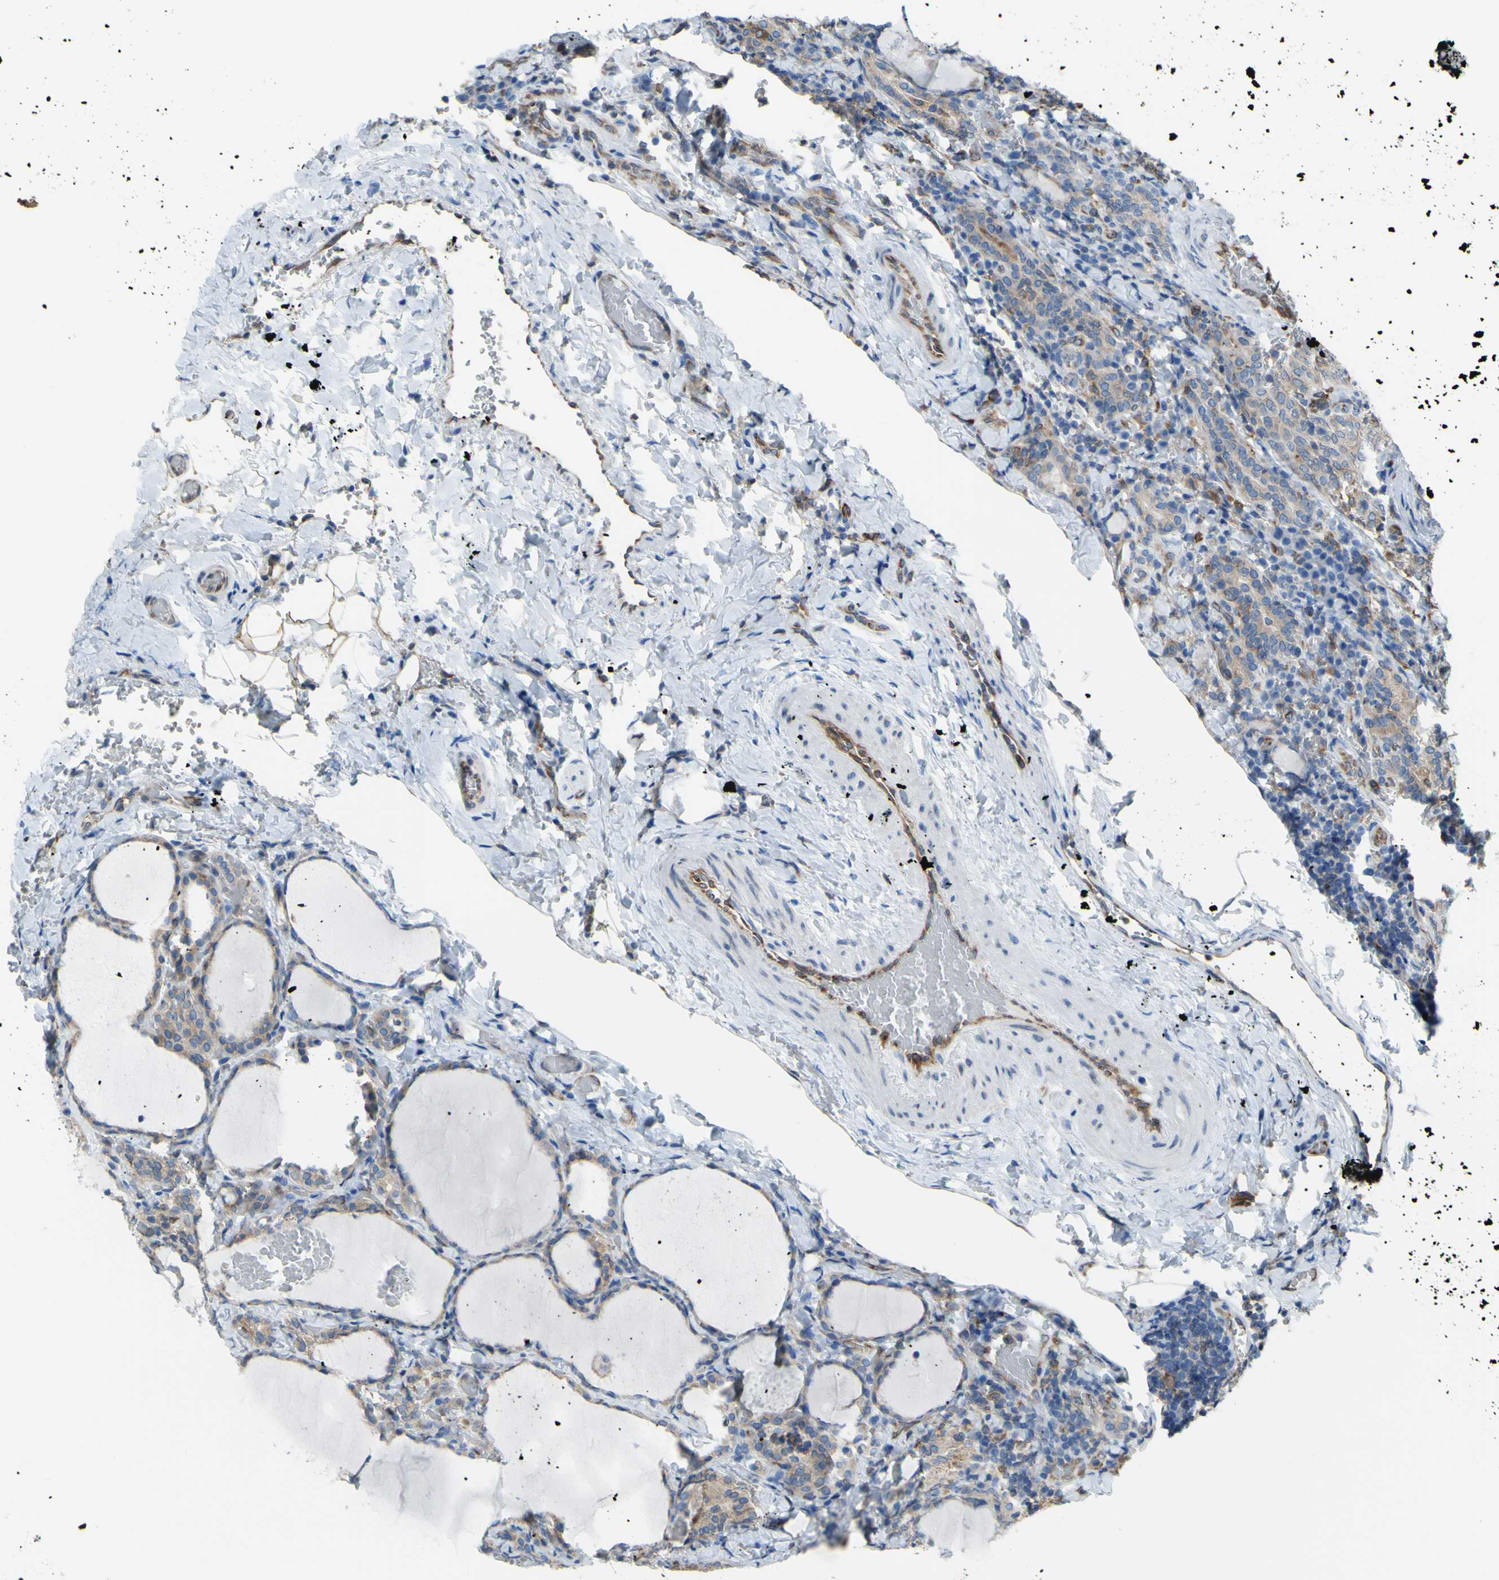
{"staining": {"intensity": "weak", "quantity": ">75%", "location": "cytoplasmic/membranous"}, "tissue": "thyroid cancer", "cell_type": "Tumor cells", "image_type": "cancer", "snomed": [{"axis": "morphology", "description": "Normal tissue, NOS"}, {"axis": "morphology", "description": "Papillary adenocarcinoma, NOS"}, {"axis": "topography", "description": "Thyroid gland"}], "caption": "A brown stain labels weak cytoplasmic/membranous positivity of a protein in thyroid cancer tumor cells.", "gene": "MGST2", "patient": {"sex": "female", "age": 30}}